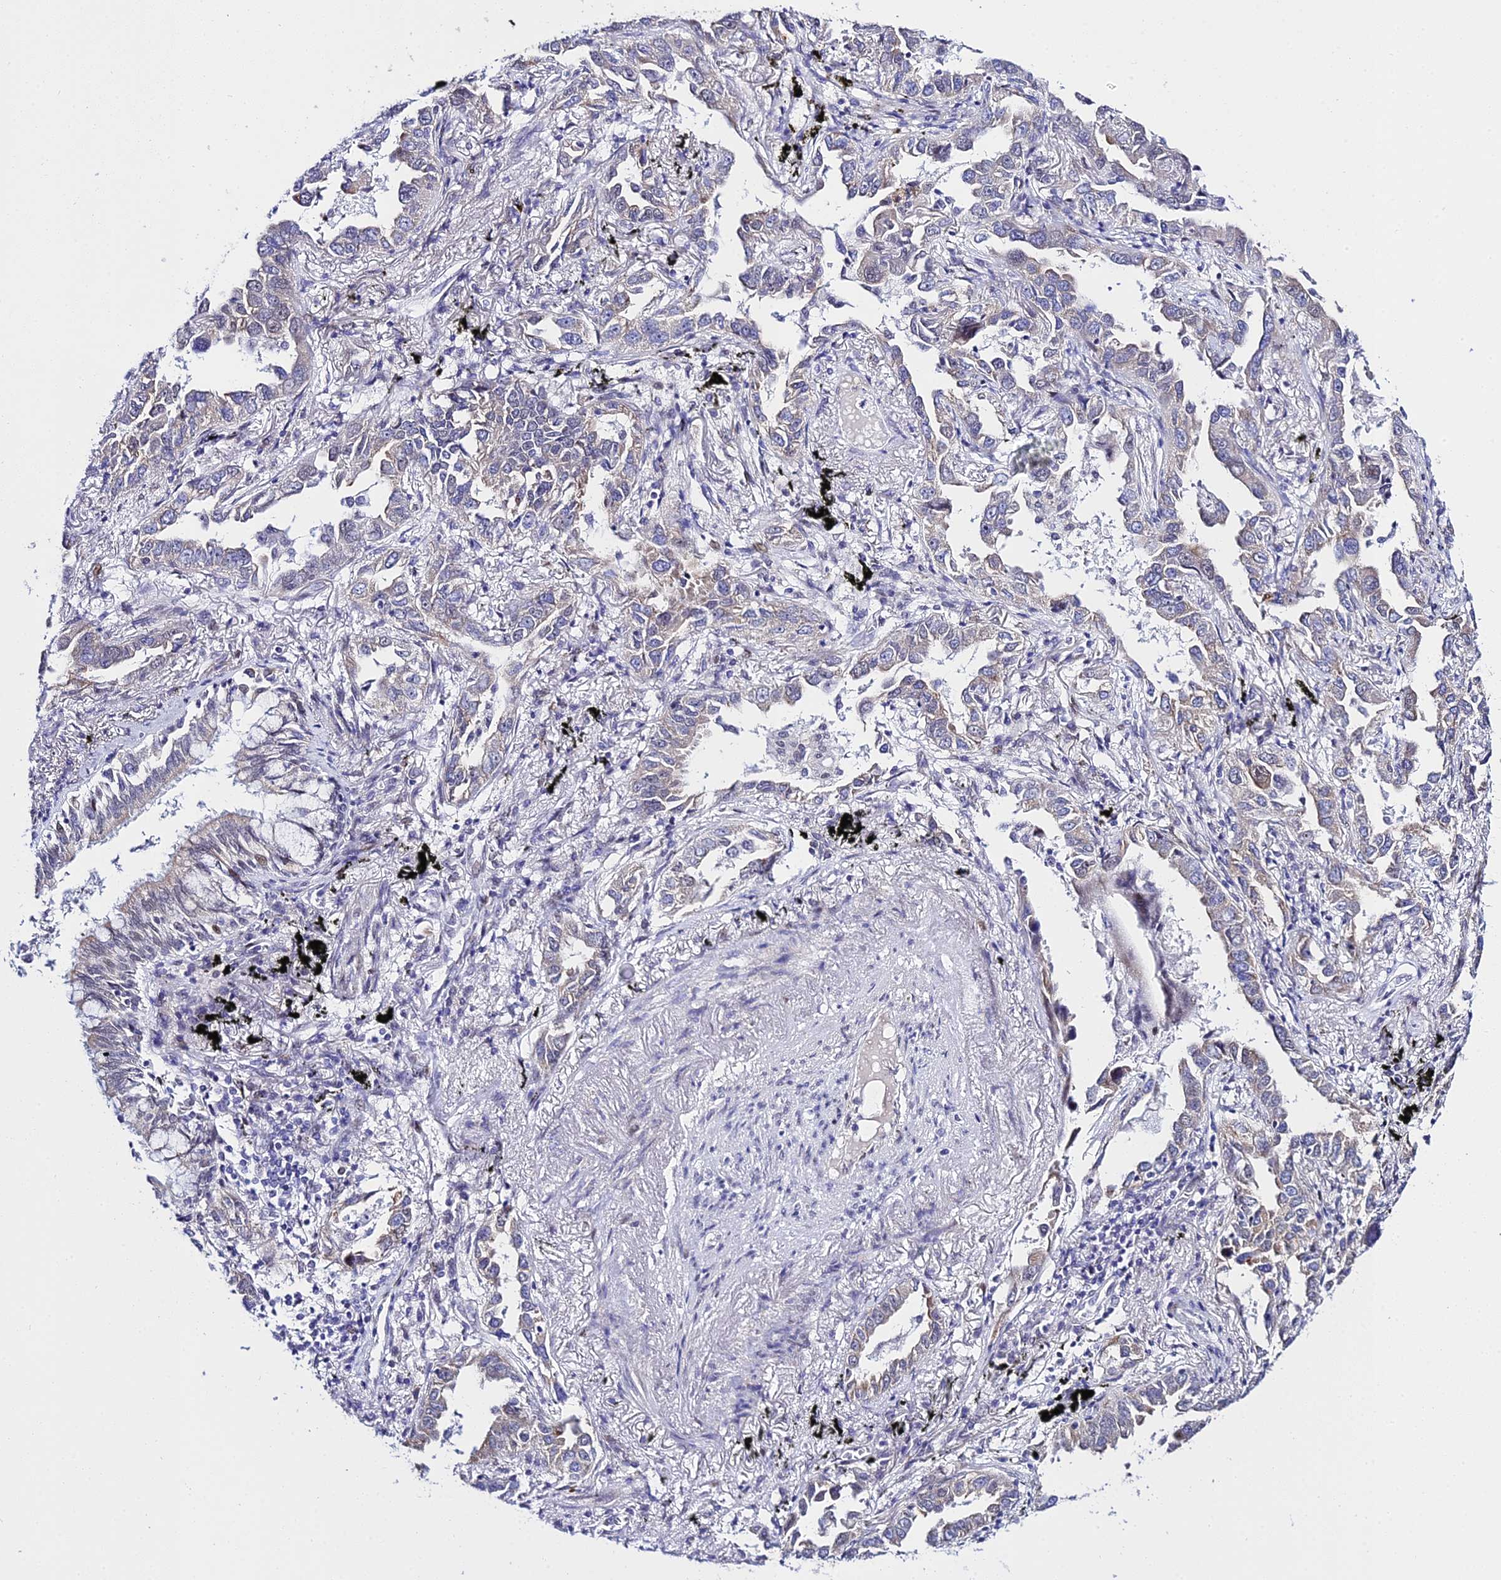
{"staining": {"intensity": "weak", "quantity": "<25%", "location": "cytoplasmic/membranous"}, "tissue": "lung cancer", "cell_type": "Tumor cells", "image_type": "cancer", "snomed": [{"axis": "morphology", "description": "Adenocarcinoma, NOS"}, {"axis": "topography", "description": "Lung"}], "caption": "This histopathology image is of lung cancer (adenocarcinoma) stained with immunohistochemistry to label a protein in brown with the nuclei are counter-stained blue. There is no positivity in tumor cells.", "gene": "POFUT2", "patient": {"sex": "male", "age": 67}}